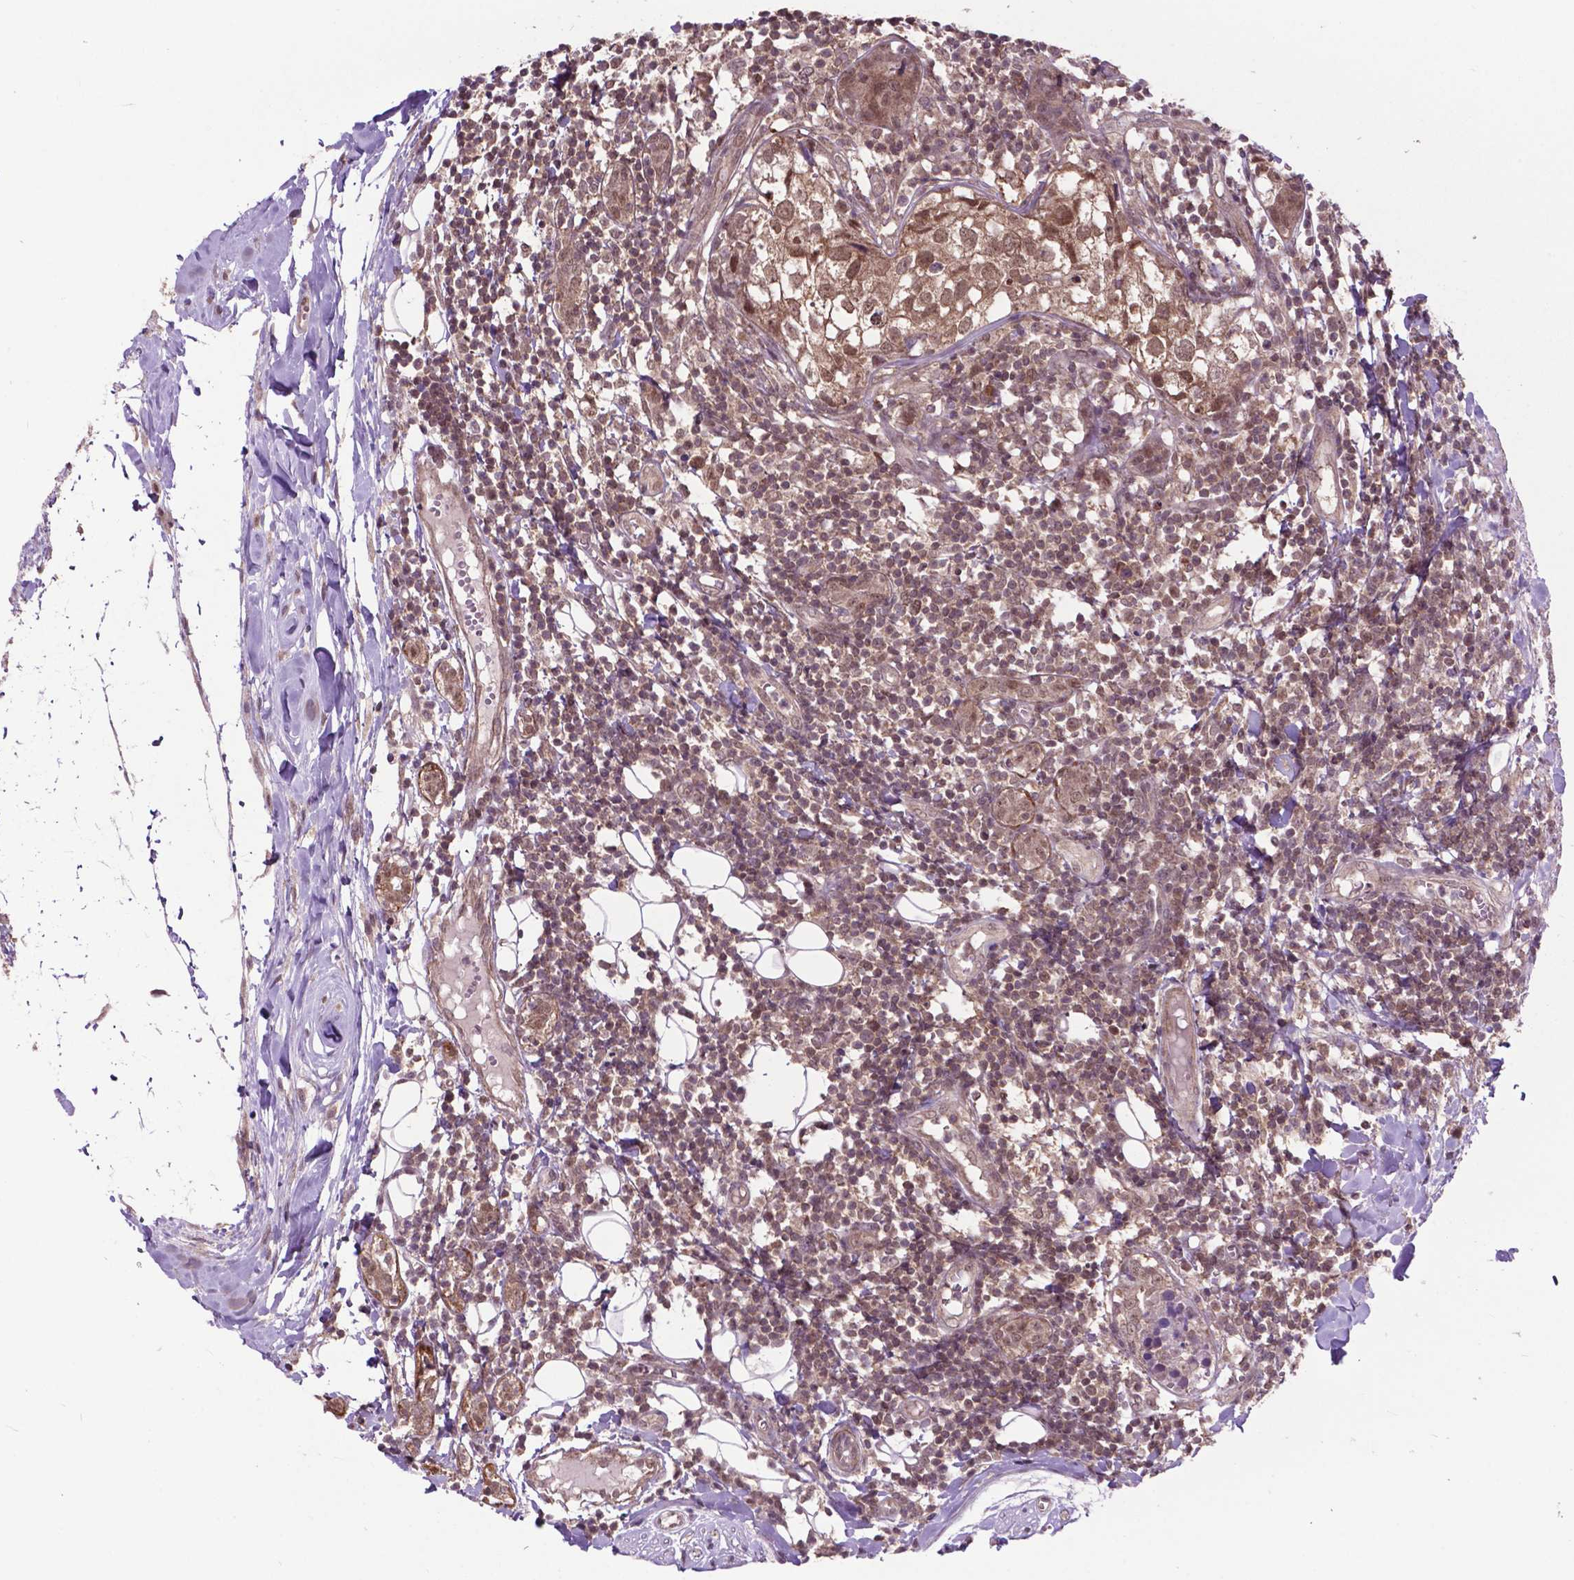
{"staining": {"intensity": "moderate", "quantity": ">75%", "location": "cytoplasmic/membranous,nuclear"}, "tissue": "breast cancer", "cell_type": "Tumor cells", "image_type": "cancer", "snomed": [{"axis": "morphology", "description": "Duct carcinoma"}, {"axis": "topography", "description": "Breast"}], "caption": "This is an image of immunohistochemistry staining of breast cancer, which shows moderate positivity in the cytoplasmic/membranous and nuclear of tumor cells.", "gene": "OTUB1", "patient": {"sex": "female", "age": 30}}